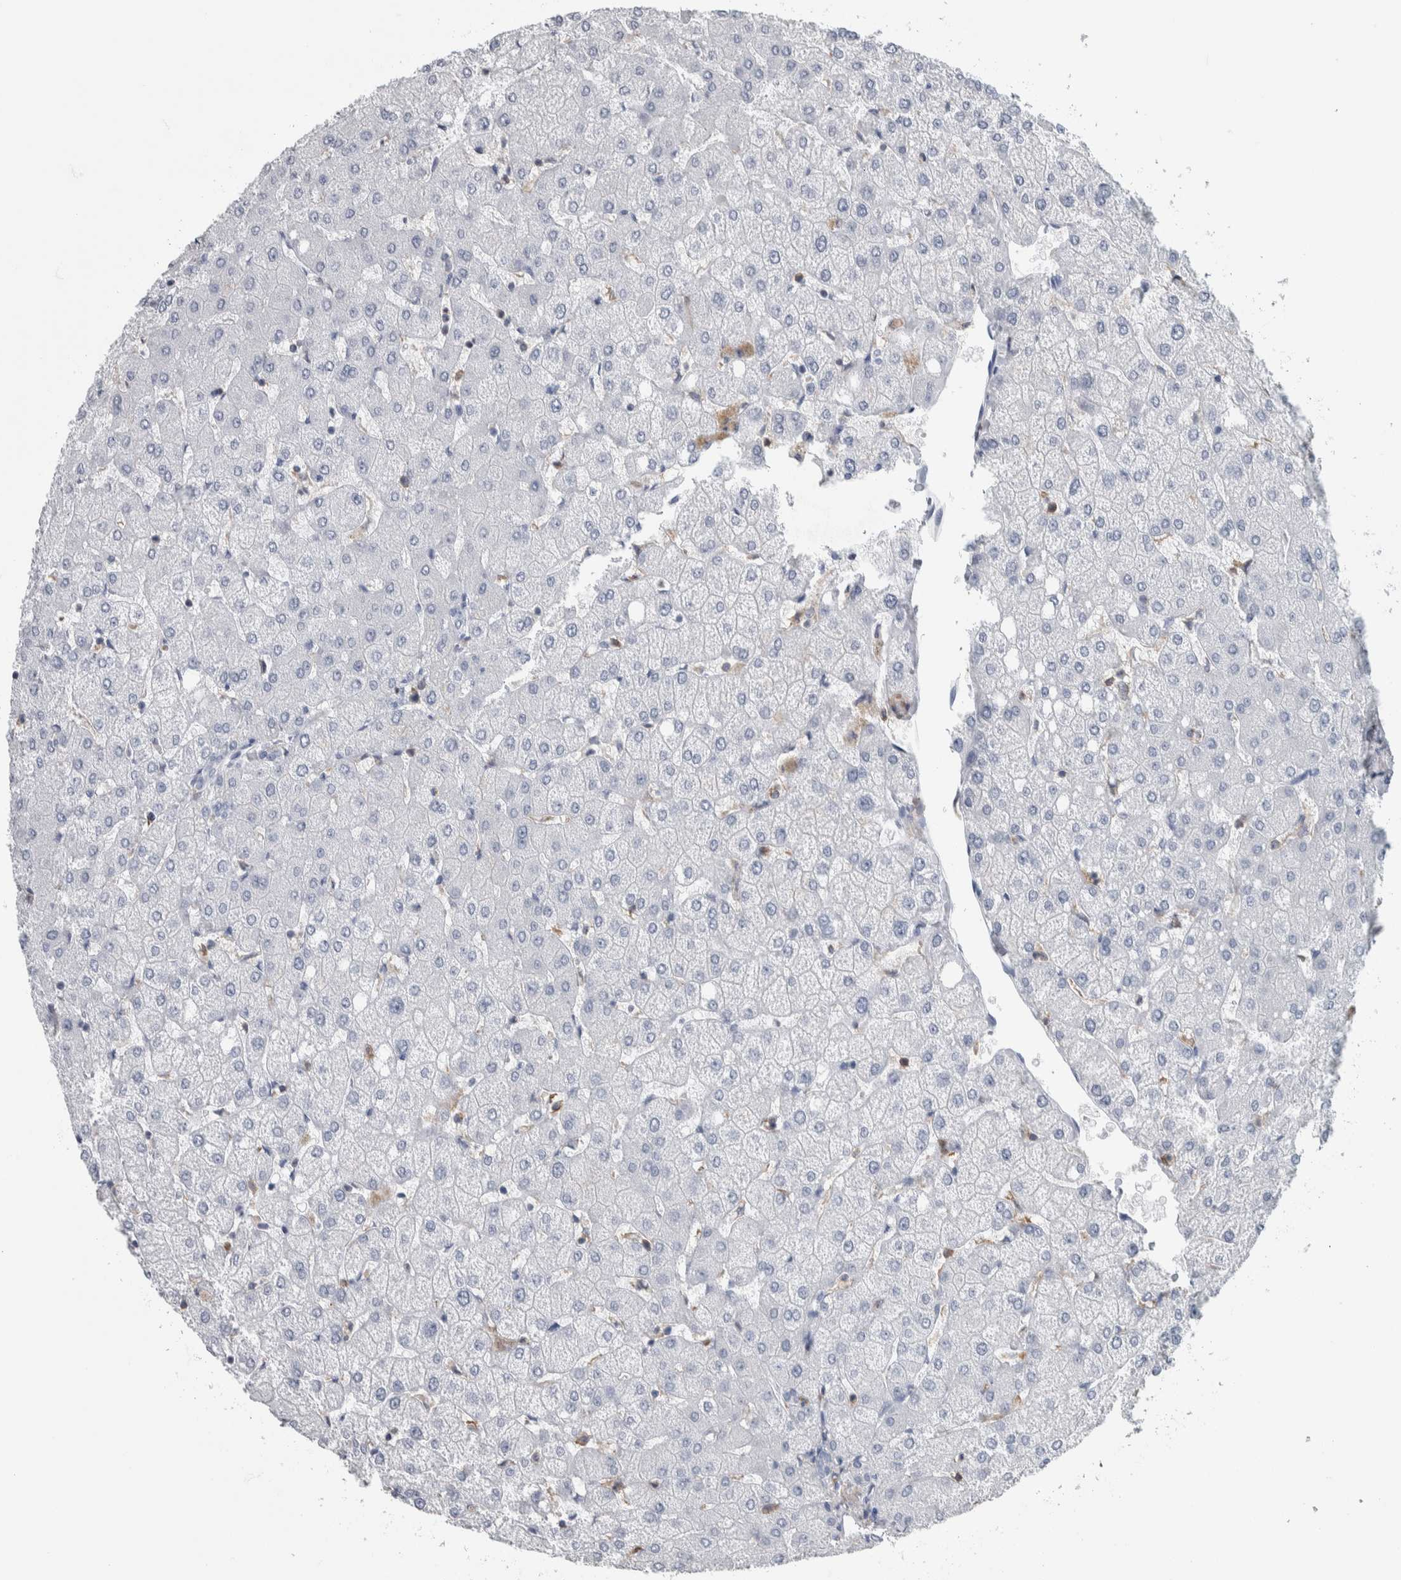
{"staining": {"intensity": "negative", "quantity": "none", "location": "none"}, "tissue": "liver", "cell_type": "Cholangiocytes", "image_type": "normal", "snomed": [{"axis": "morphology", "description": "Normal tissue, NOS"}, {"axis": "topography", "description": "Liver"}], "caption": "High magnification brightfield microscopy of normal liver stained with DAB (3,3'-diaminobenzidine) (brown) and counterstained with hematoxylin (blue): cholangiocytes show no significant staining. (Brightfield microscopy of DAB IHC at high magnification).", "gene": "SKAP2", "patient": {"sex": "female", "age": 54}}